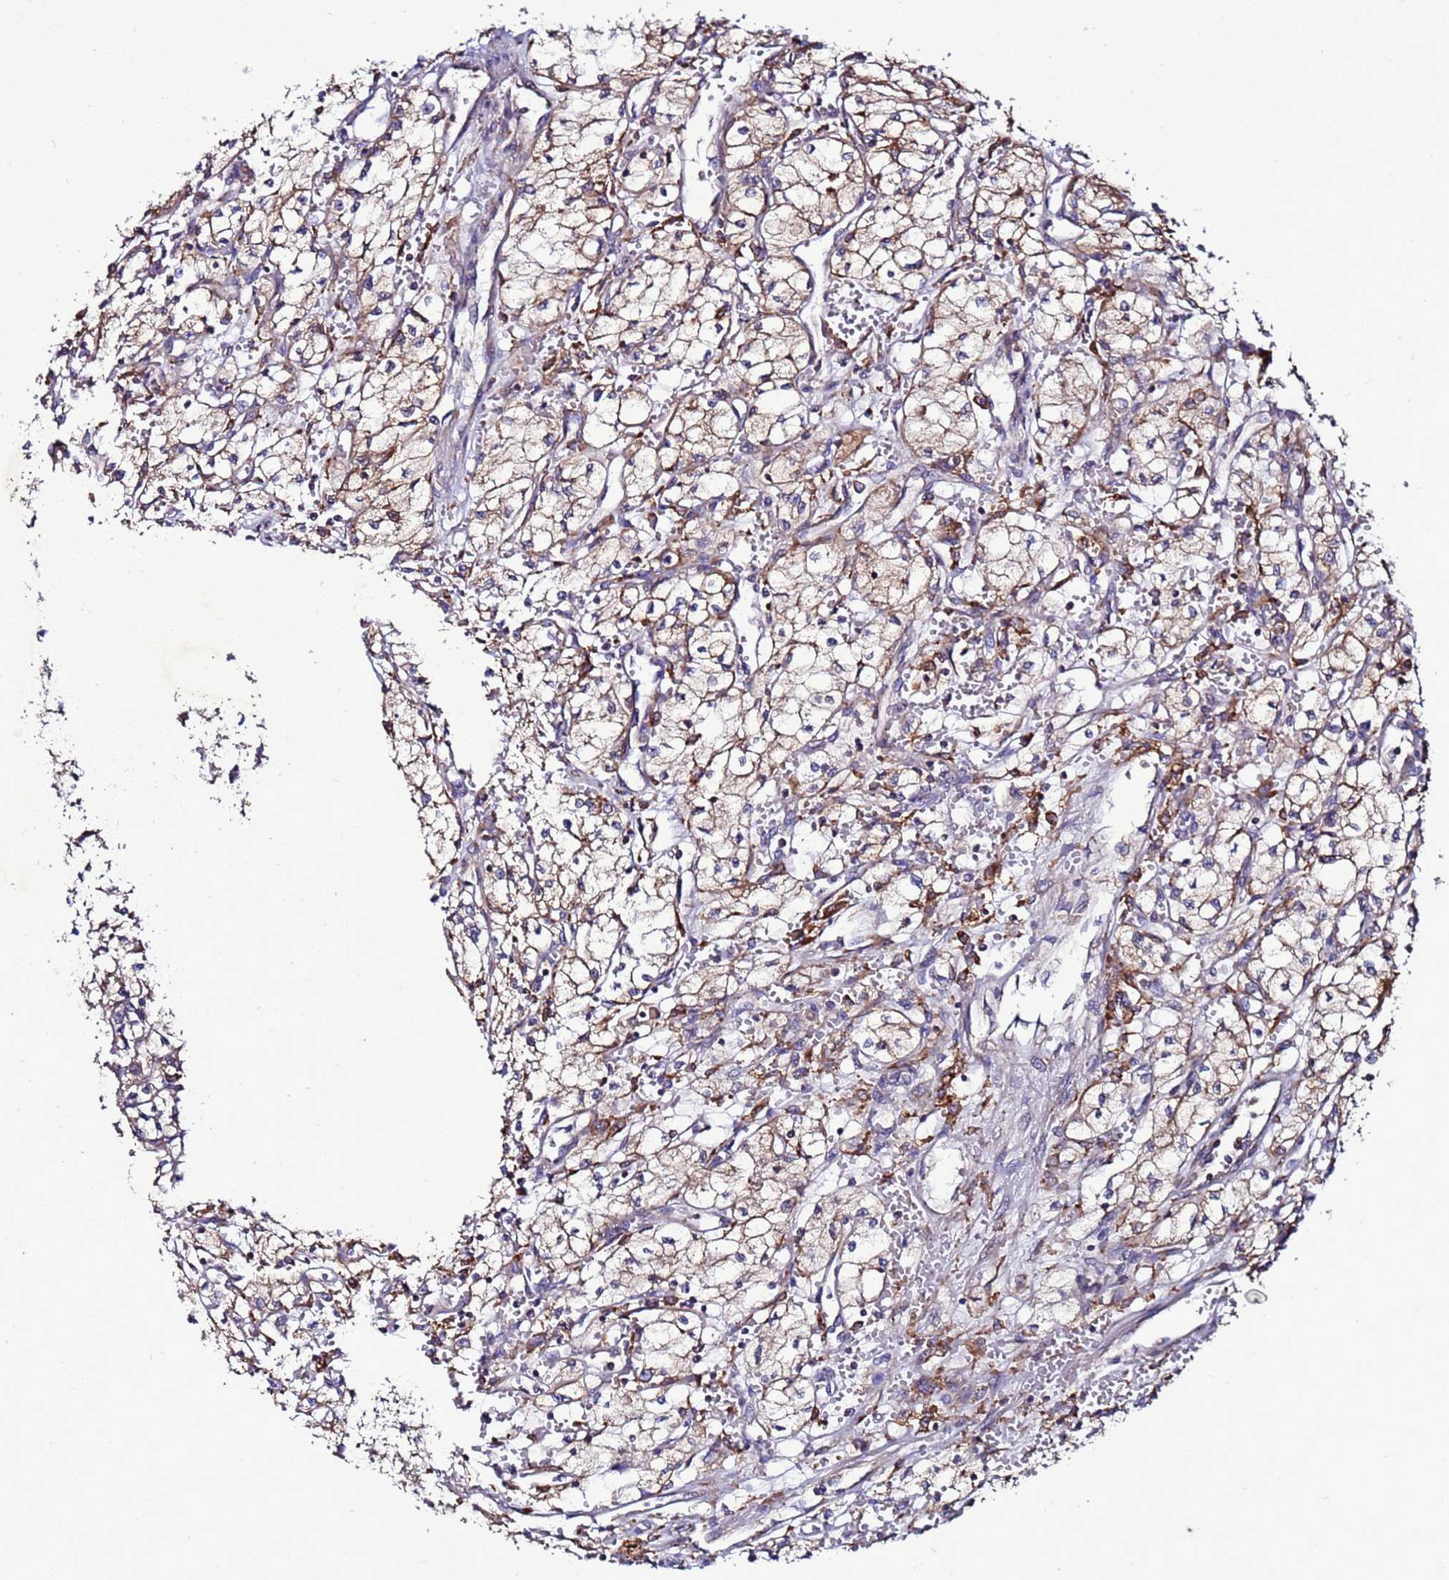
{"staining": {"intensity": "moderate", "quantity": ">75%", "location": "cytoplasmic/membranous"}, "tissue": "renal cancer", "cell_type": "Tumor cells", "image_type": "cancer", "snomed": [{"axis": "morphology", "description": "Adenocarcinoma, NOS"}, {"axis": "topography", "description": "Kidney"}], "caption": "This image shows IHC staining of renal cancer (adenocarcinoma), with medium moderate cytoplasmic/membranous expression in approximately >75% of tumor cells.", "gene": "ANTKMT", "patient": {"sex": "male", "age": 59}}